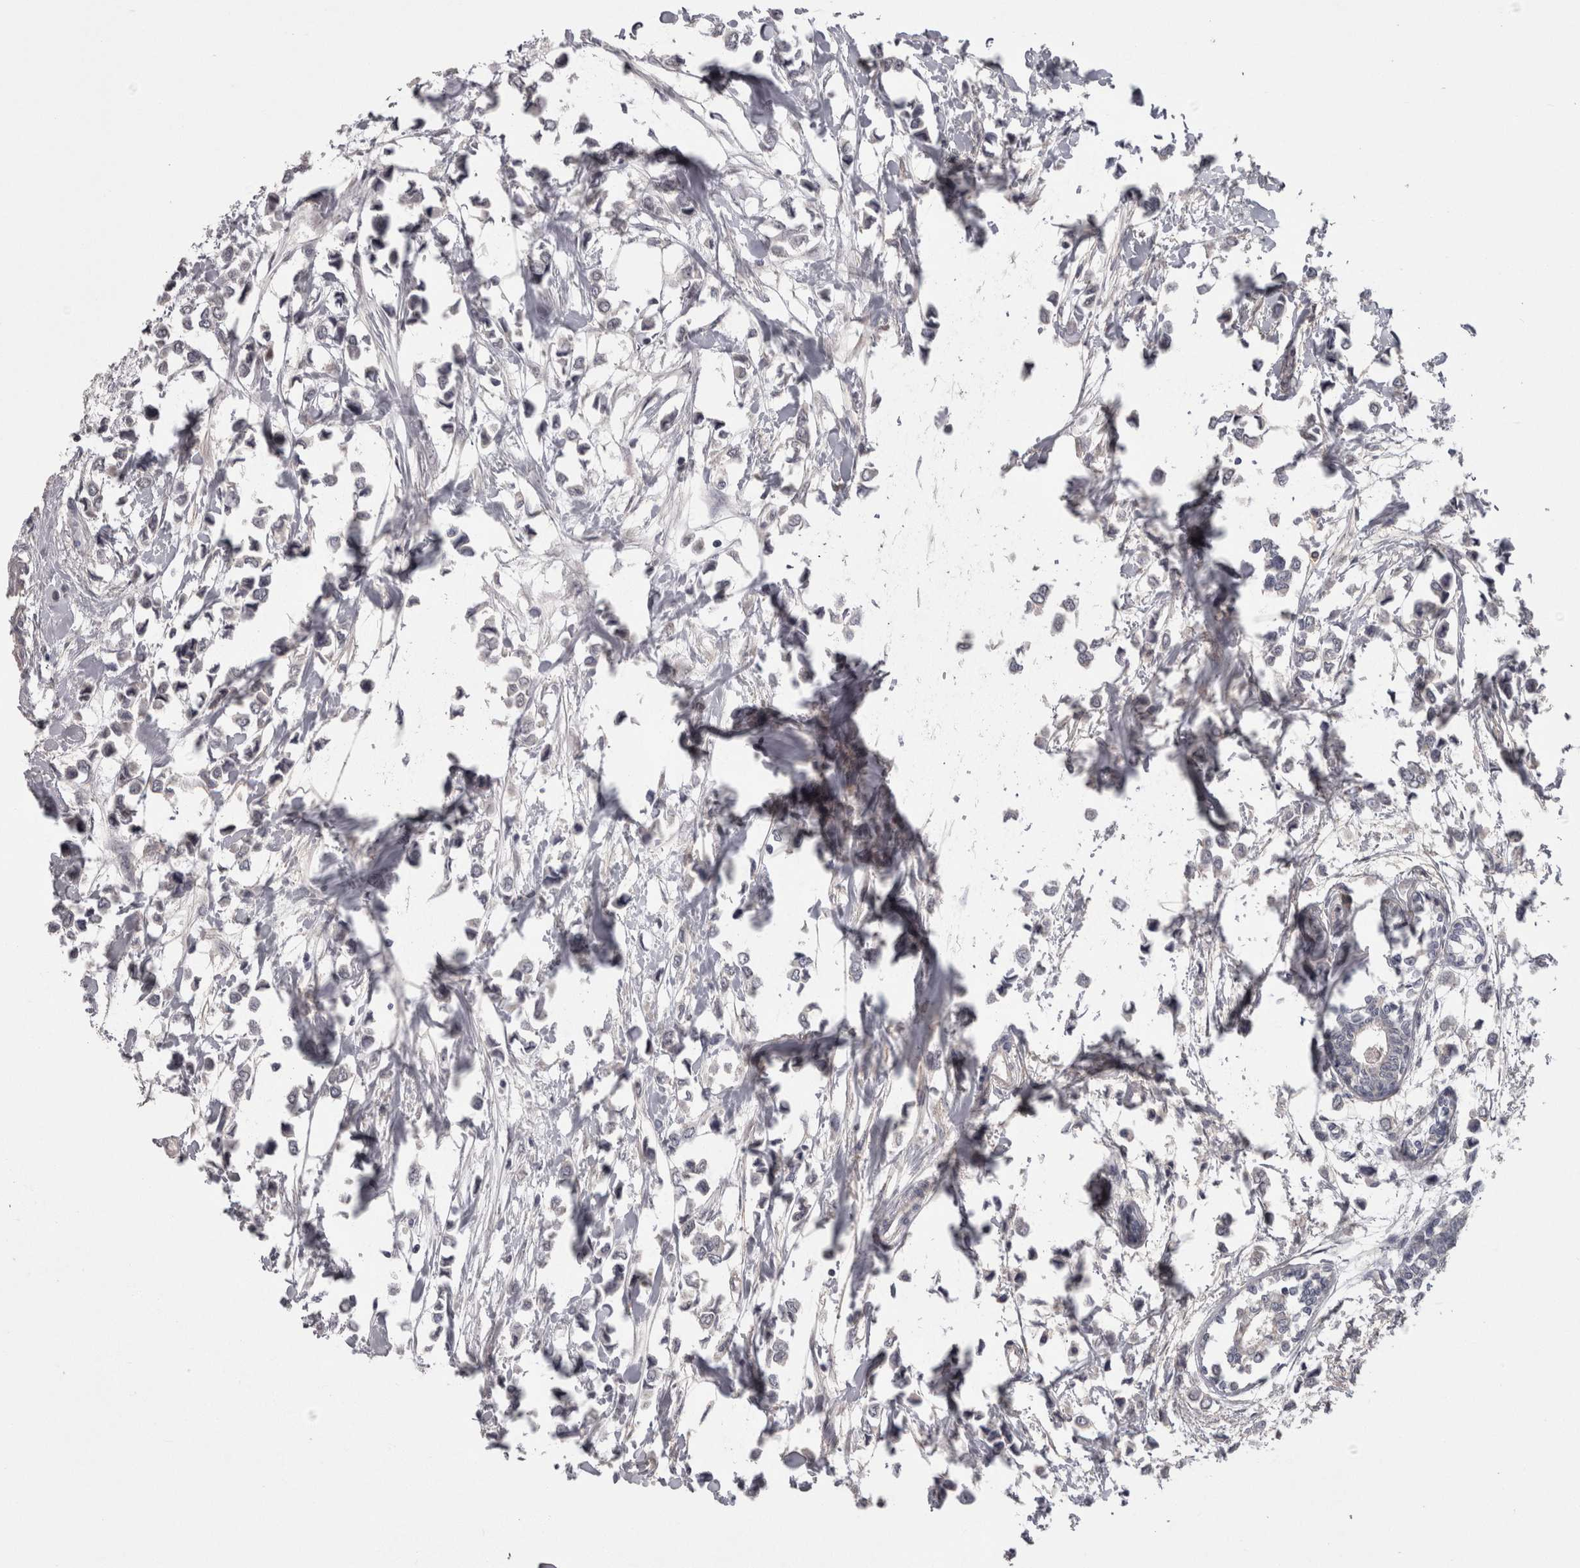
{"staining": {"intensity": "negative", "quantity": "none", "location": "none"}, "tissue": "breast cancer", "cell_type": "Tumor cells", "image_type": "cancer", "snomed": [{"axis": "morphology", "description": "Lobular carcinoma"}, {"axis": "topography", "description": "Breast"}], "caption": "The micrograph displays no staining of tumor cells in lobular carcinoma (breast).", "gene": "PON3", "patient": {"sex": "female", "age": 51}}